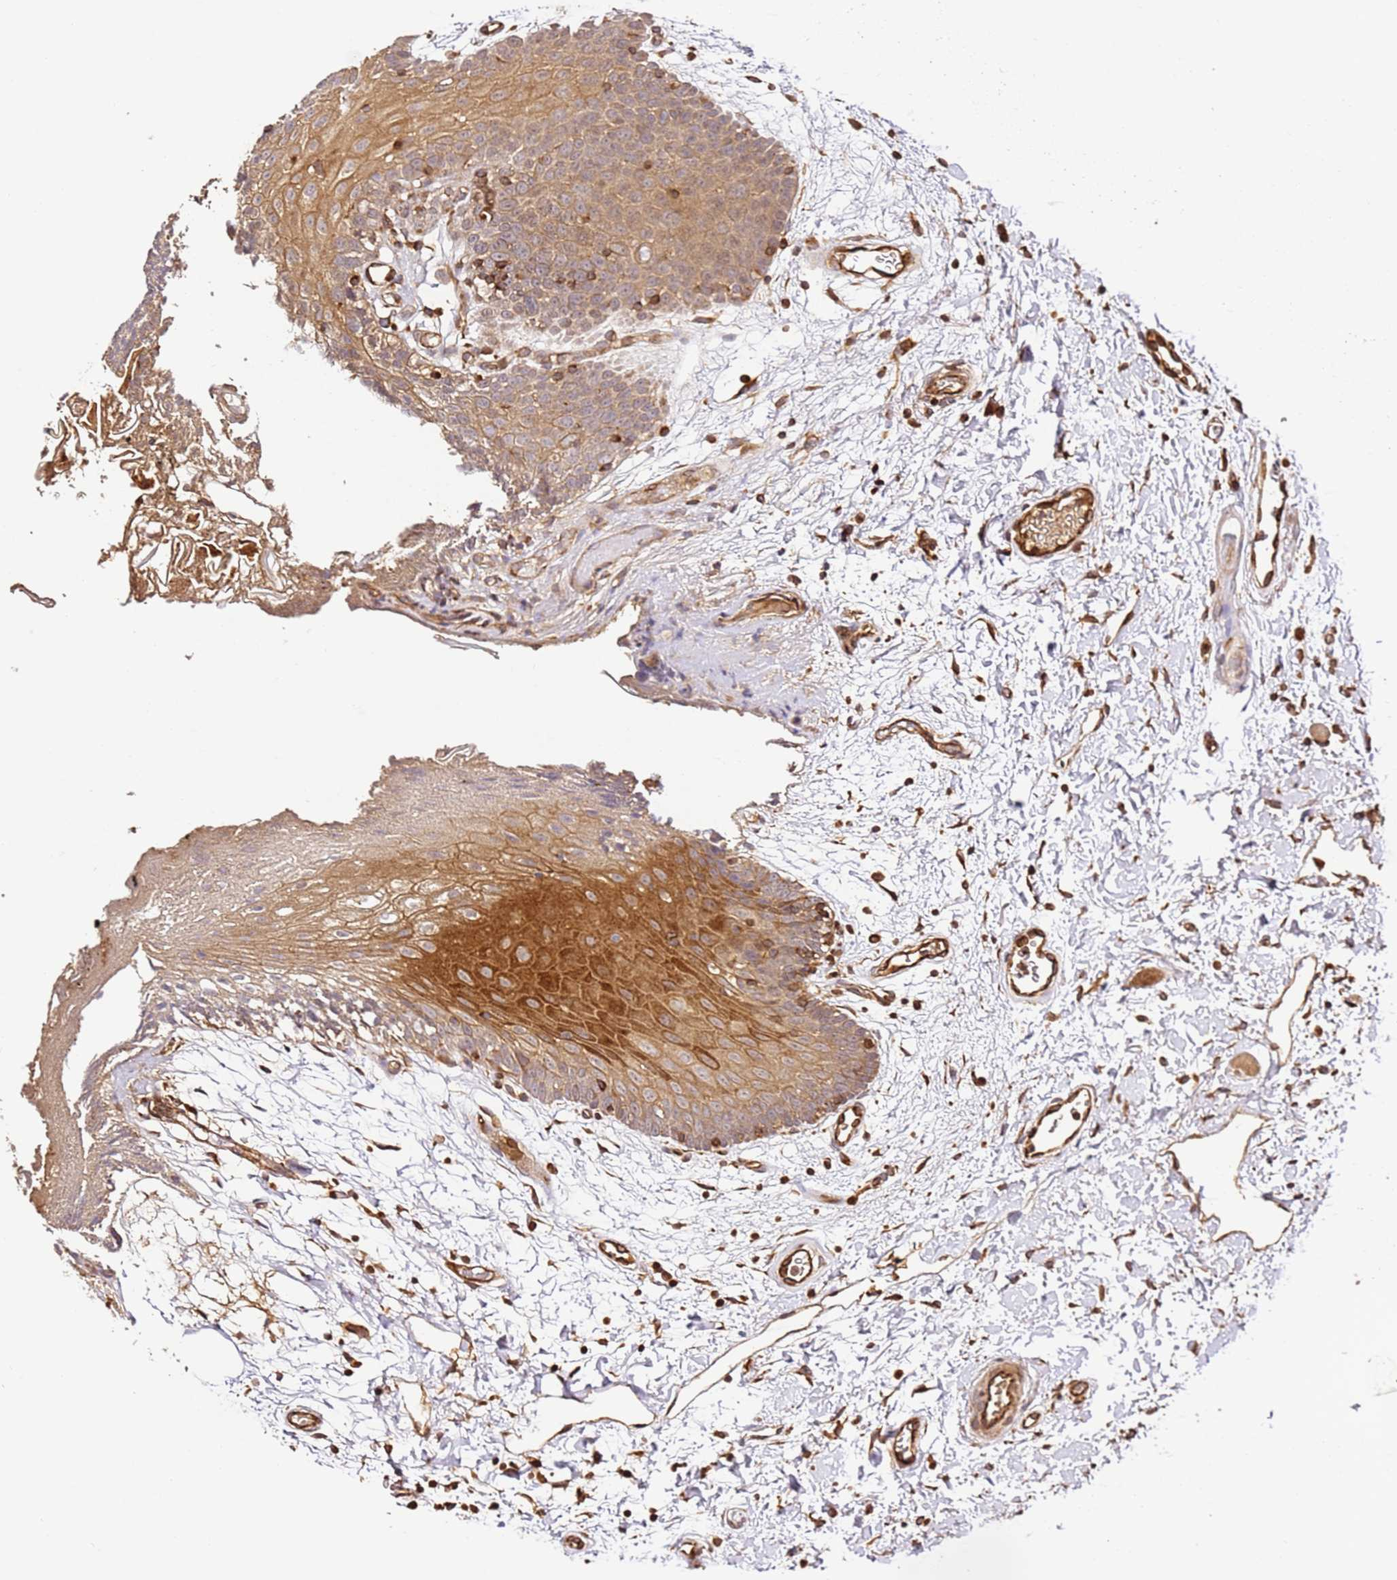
{"staining": {"intensity": "moderate", "quantity": ">75%", "location": "cytoplasmic/membranous"}, "tissue": "oral mucosa", "cell_type": "Squamous epithelial cells", "image_type": "normal", "snomed": [{"axis": "morphology", "description": "Normal tissue, NOS"}, {"axis": "topography", "description": "Skeletal muscle"}, {"axis": "topography", "description": "Oral tissue"}, {"axis": "topography", "description": "Salivary gland"}, {"axis": "topography", "description": "Peripheral nerve tissue"}], "caption": "Immunohistochemistry (IHC) photomicrograph of unremarkable oral mucosa: oral mucosa stained using IHC shows medium levels of moderate protein expression localized specifically in the cytoplasmic/membranous of squamous epithelial cells, appearing as a cytoplasmic/membranous brown color.", "gene": "KATNAL2", "patient": {"sex": "male", "age": 54}}